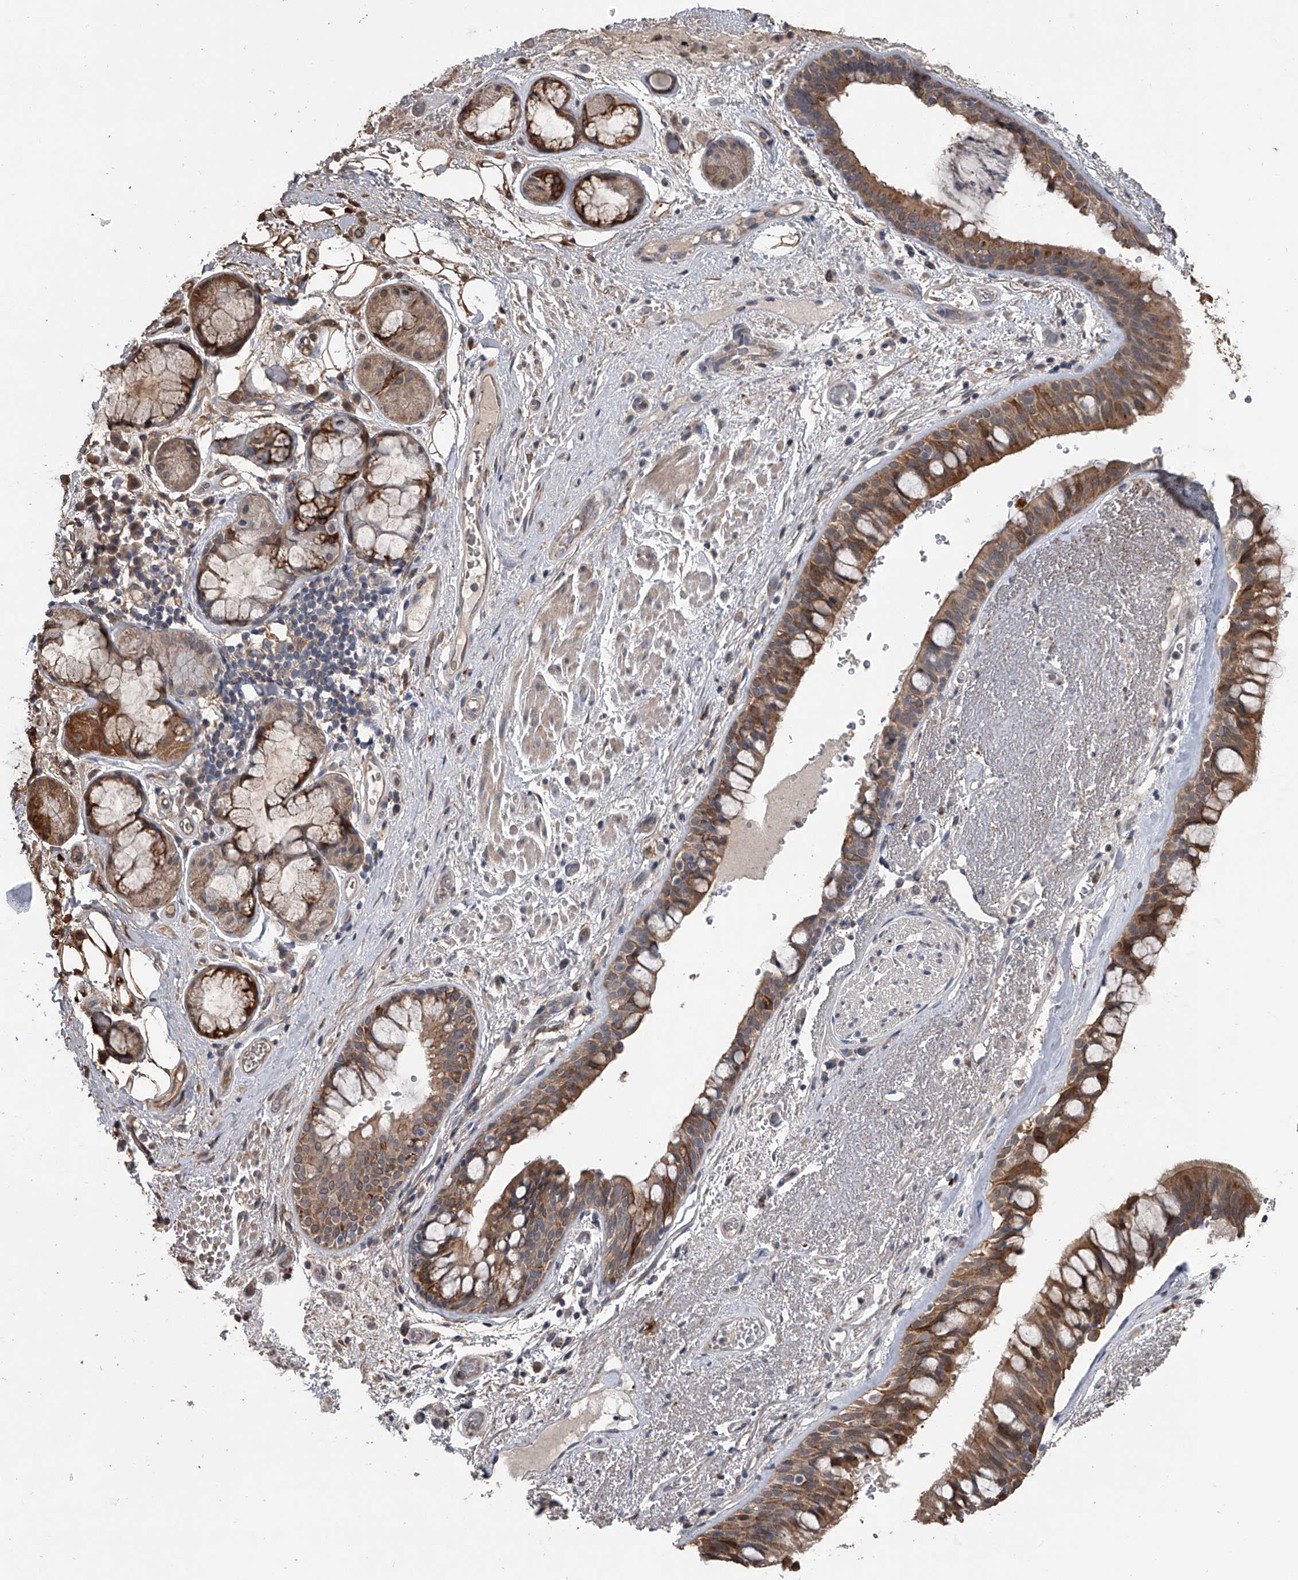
{"staining": {"intensity": "moderate", "quantity": ">75%", "location": "cytoplasmic/membranous"}, "tissue": "bronchus", "cell_type": "Respiratory epithelial cells", "image_type": "normal", "snomed": [{"axis": "morphology", "description": "Normal tissue, NOS"}, {"axis": "morphology", "description": "Squamous cell carcinoma, NOS"}, {"axis": "topography", "description": "Lymph node"}, {"axis": "topography", "description": "Bronchus"}, {"axis": "topography", "description": "Lung"}], "caption": "A micrograph of bronchus stained for a protein reveals moderate cytoplasmic/membranous brown staining in respiratory epithelial cells.", "gene": "DOCK9", "patient": {"sex": "male", "age": 66}}